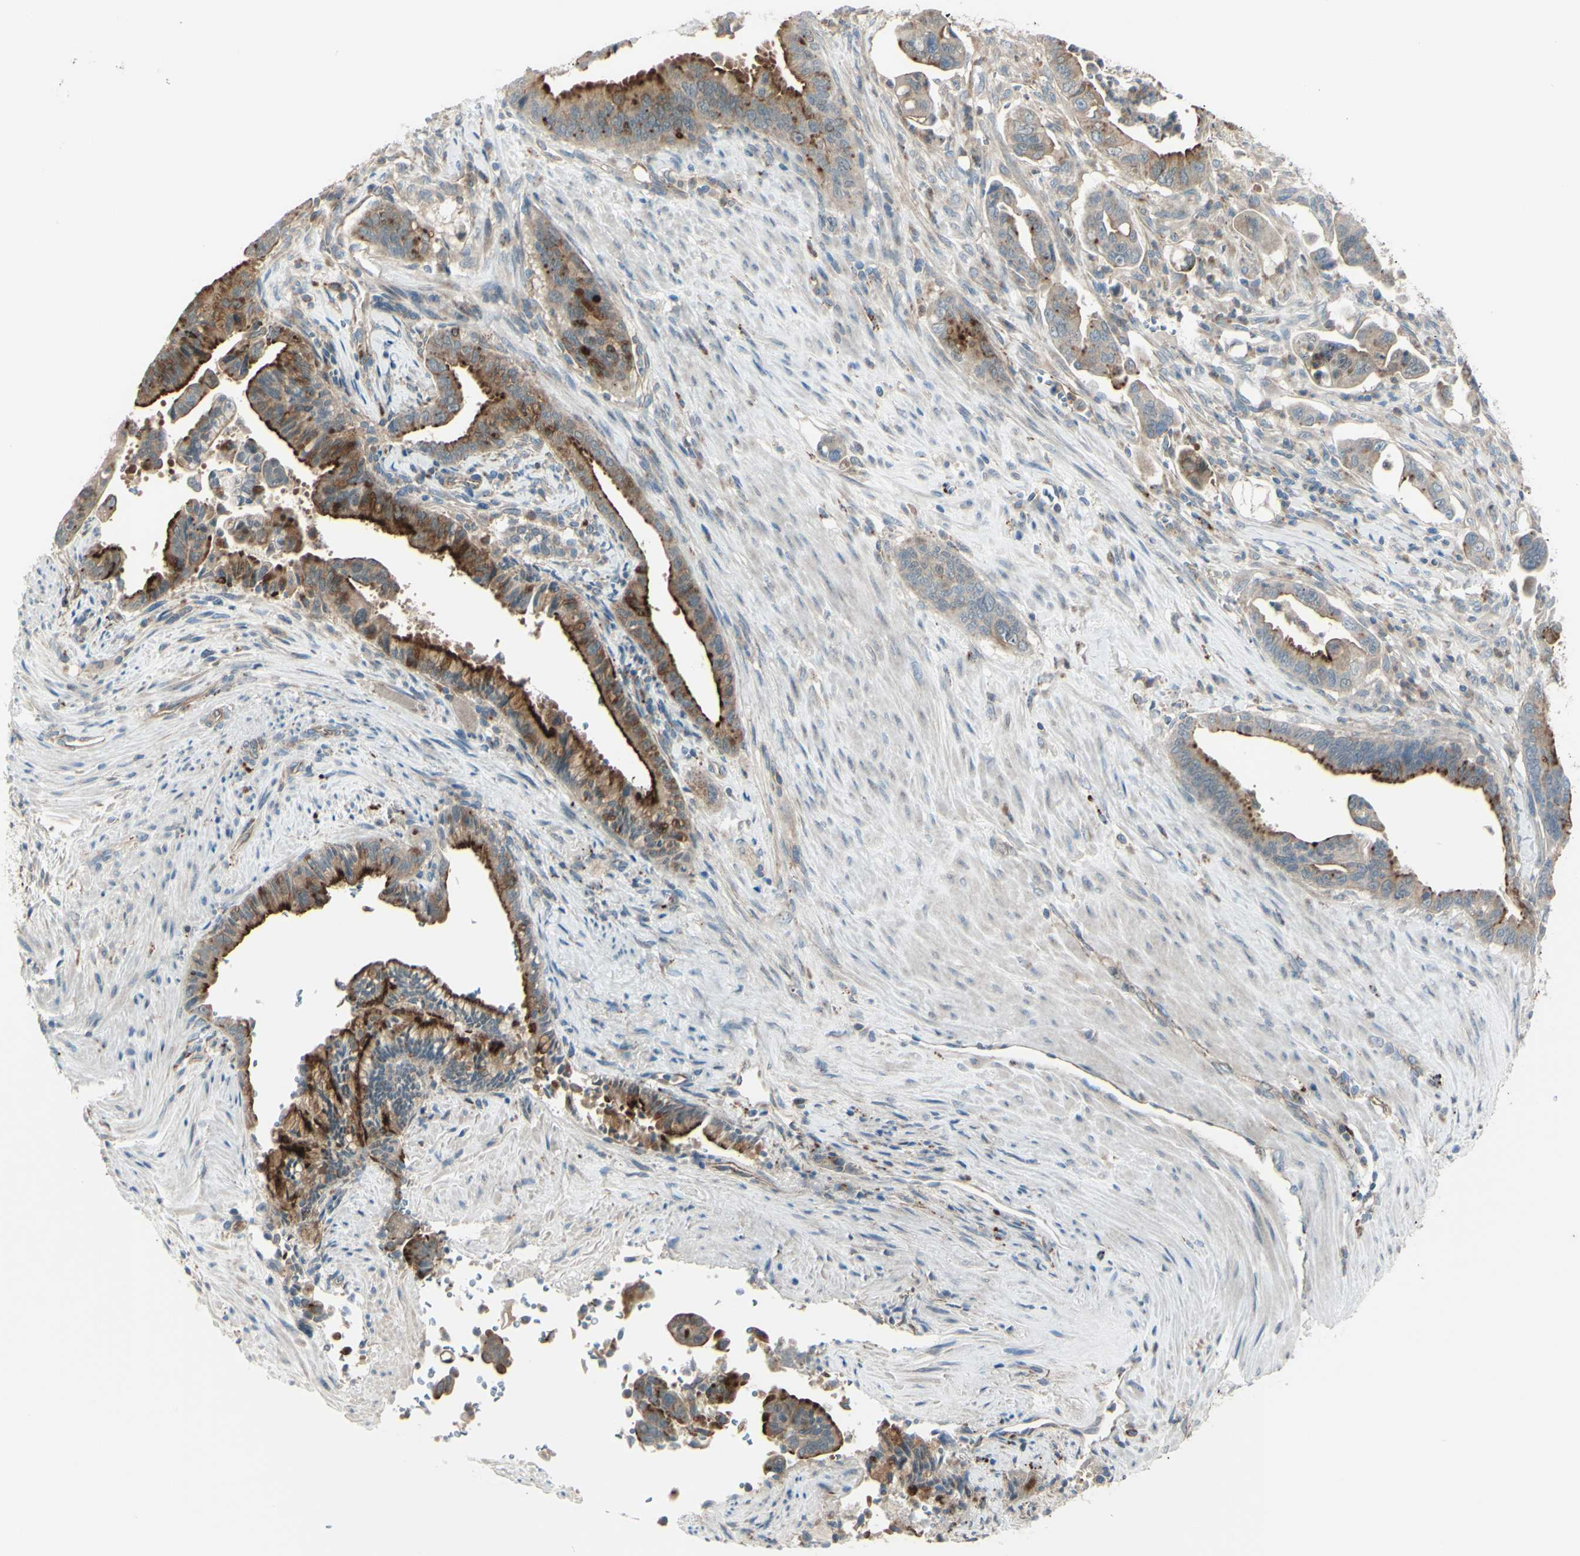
{"staining": {"intensity": "strong", "quantity": "<25%", "location": "cytoplasmic/membranous"}, "tissue": "pancreatic cancer", "cell_type": "Tumor cells", "image_type": "cancer", "snomed": [{"axis": "morphology", "description": "Adenocarcinoma, NOS"}, {"axis": "topography", "description": "Pancreas"}], "caption": "Pancreatic cancer stained for a protein (brown) reveals strong cytoplasmic/membranous positive expression in about <25% of tumor cells.", "gene": "LMTK2", "patient": {"sex": "male", "age": 70}}